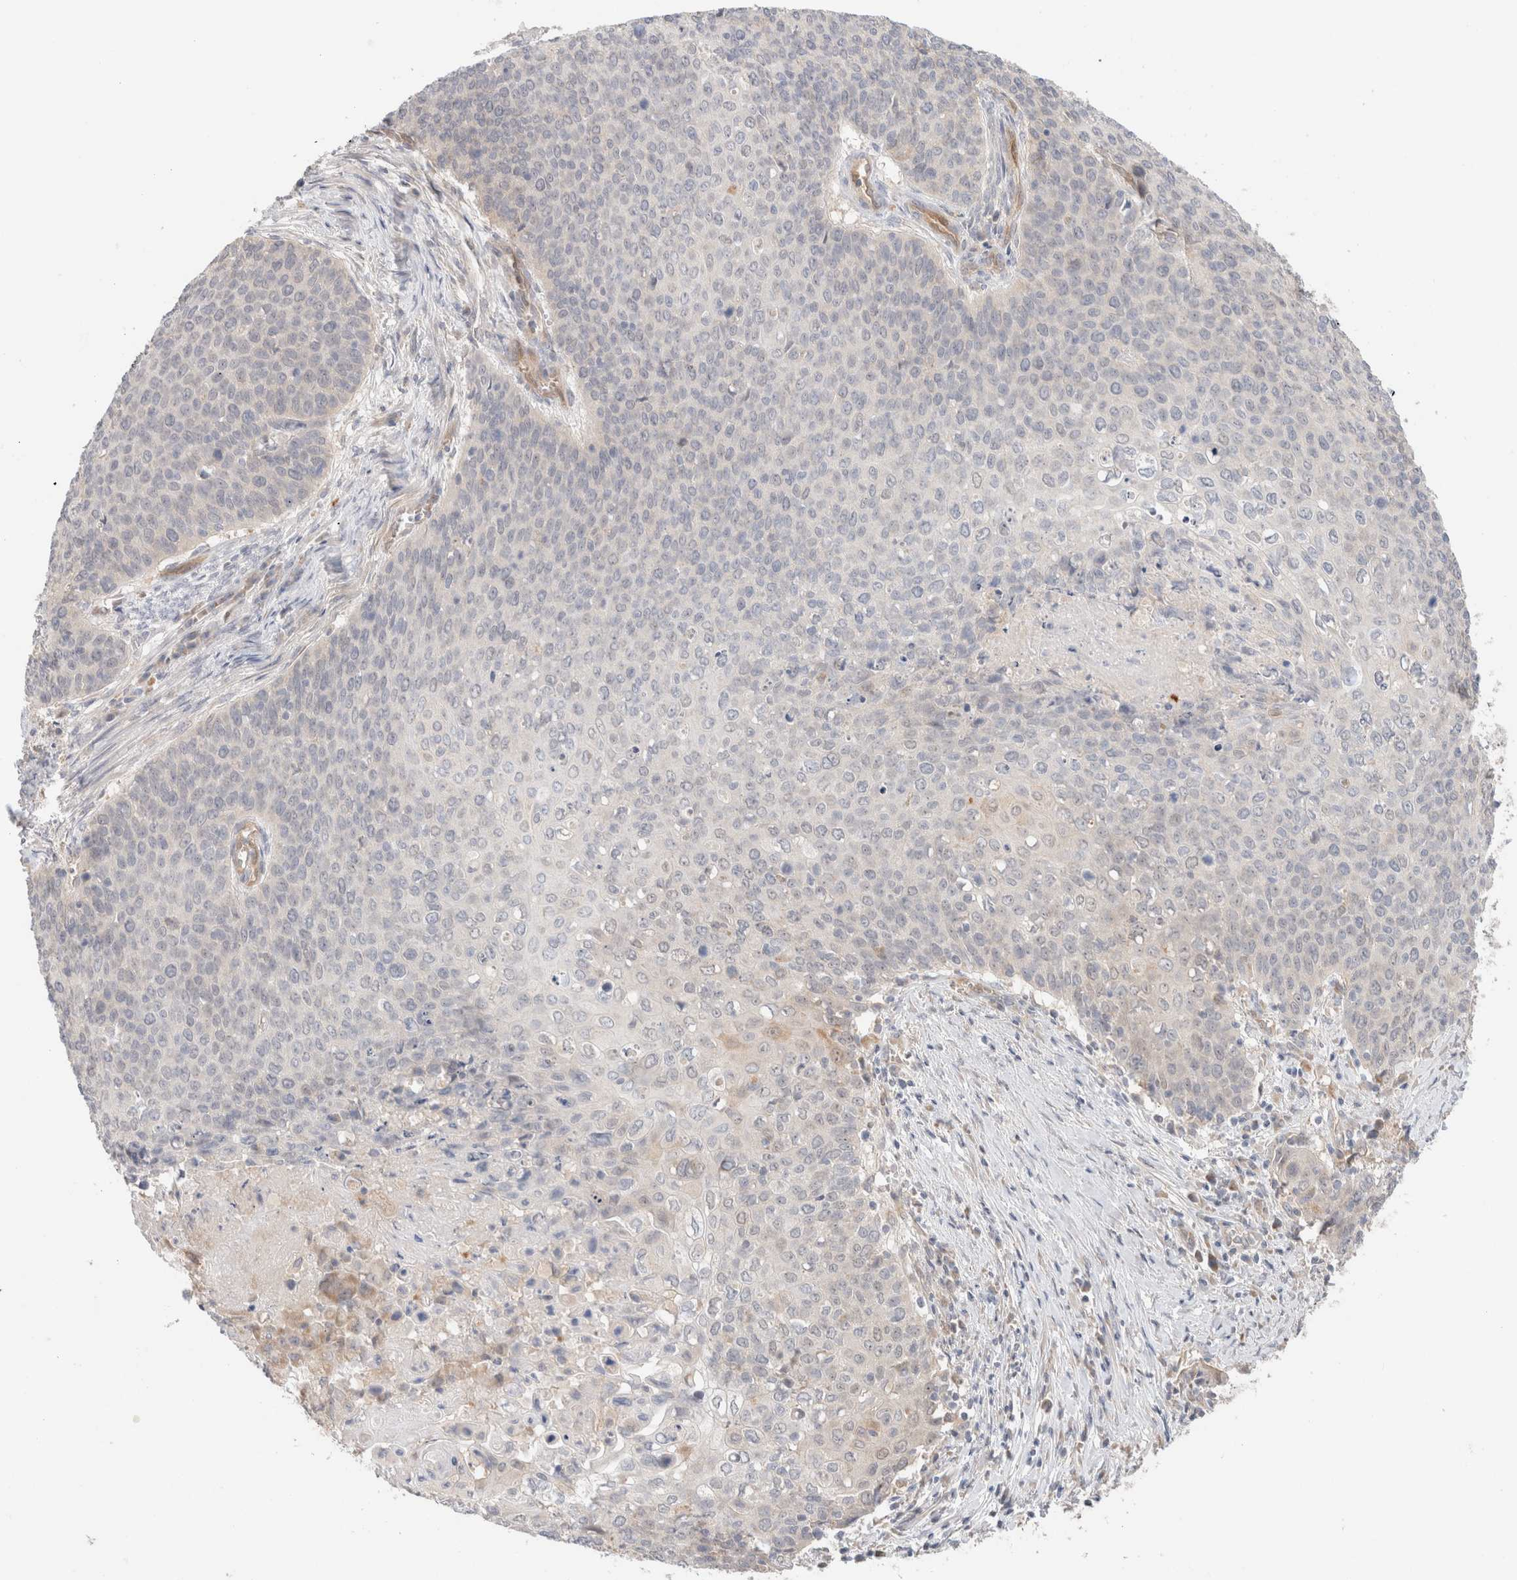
{"staining": {"intensity": "negative", "quantity": "none", "location": "none"}, "tissue": "cervical cancer", "cell_type": "Tumor cells", "image_type": "cancer", "snomed": [{"axis": "morphology", "description": "Squamous cell carcinoma, NOS"}, {"axis": "topography", "description": "Cervix"}], "caption": "This is a image of immunohistochemistry staining of cervical cancer (squamous cell carcinoma), which shows no positivity in tumor cells.", "gene": "CA13", "patient": {"sex": "female", "age": 39}}